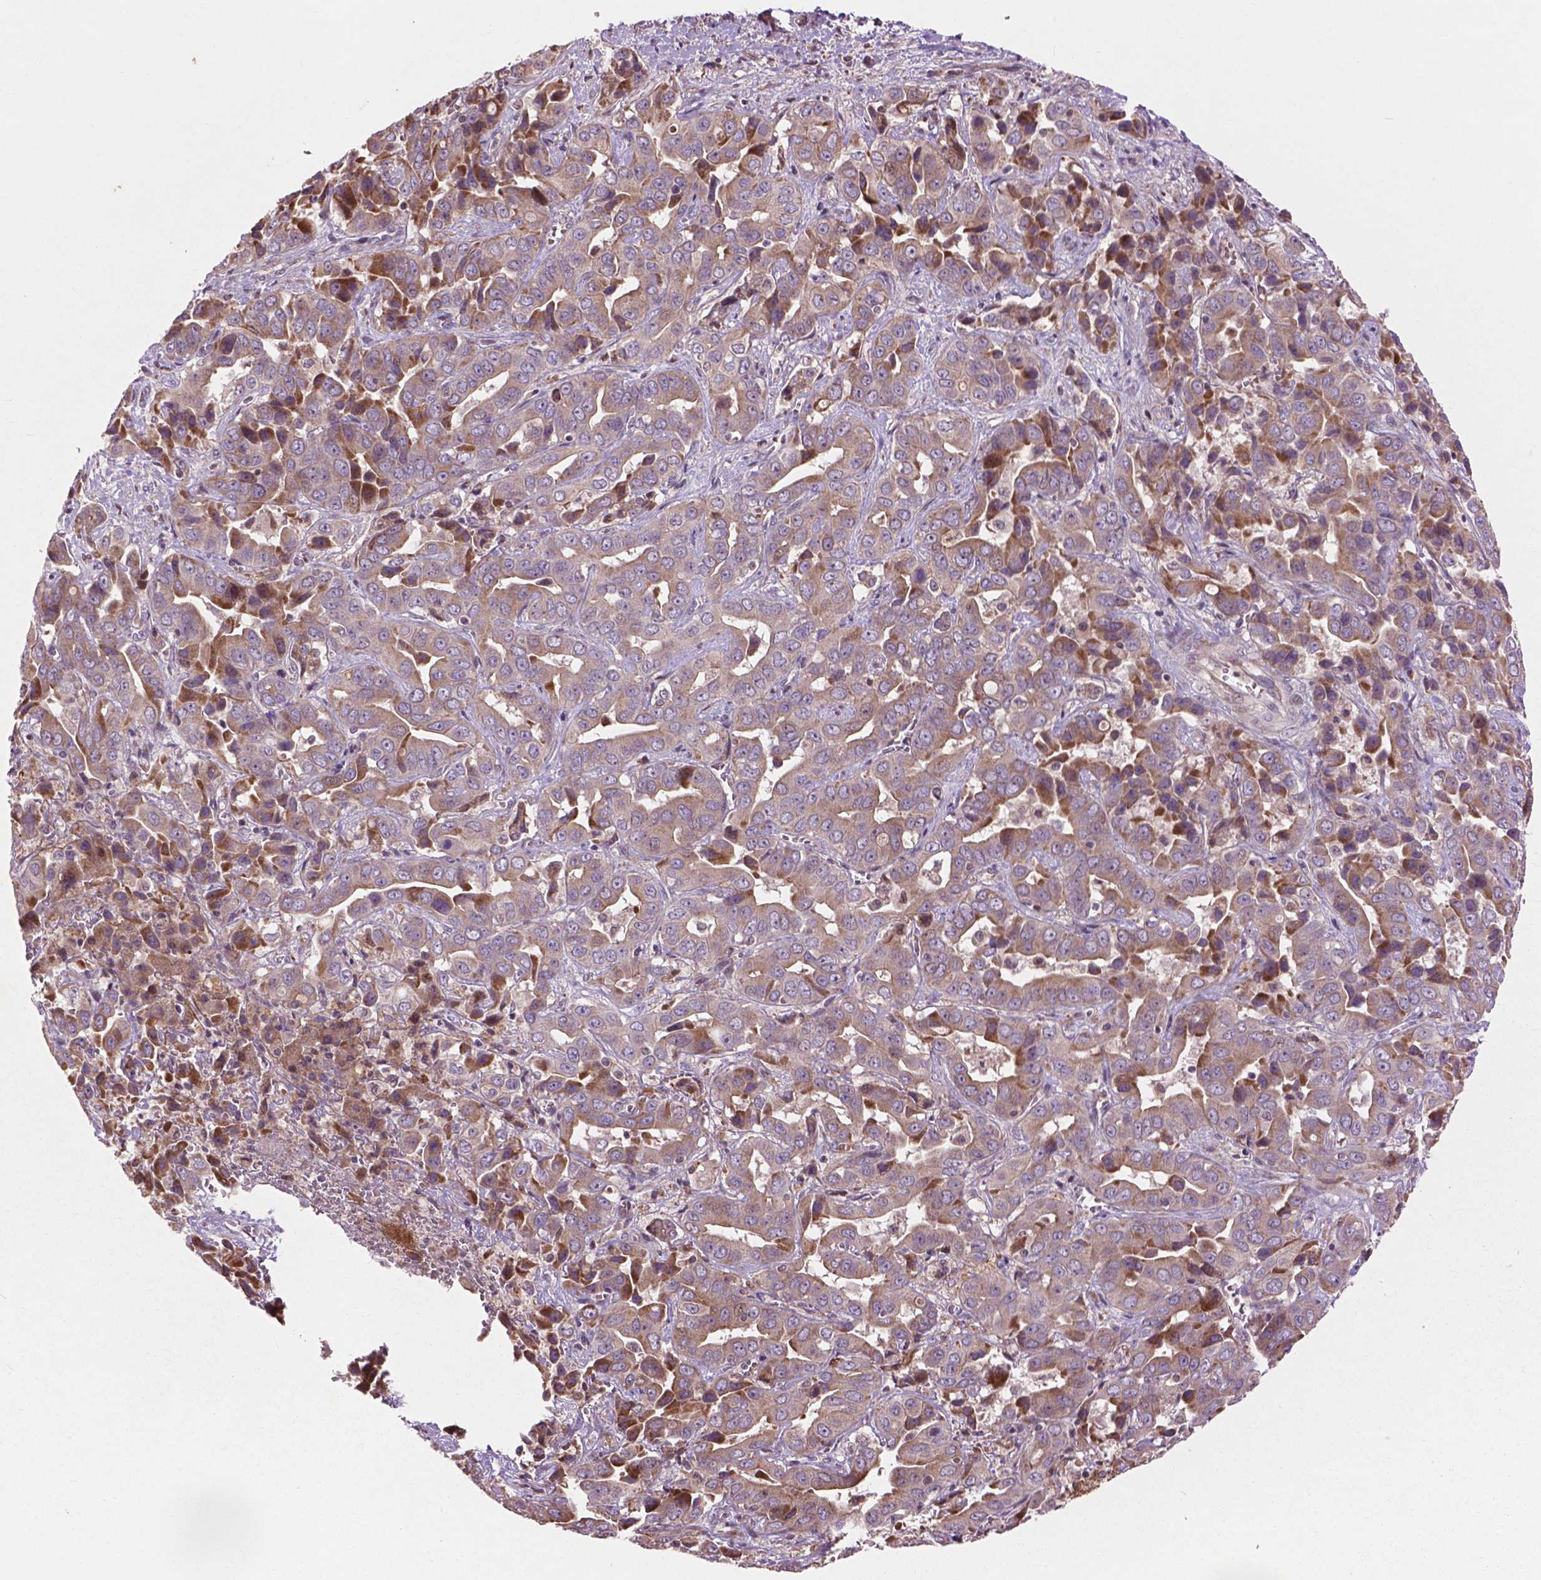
{"staining": {"intensity": "moderate", "quantity": ">75%", "location": "cytoplasmic/membranous"}, "tissue": "liver cancer", "cell_type": "Tumor cells", "image_type": "cancer", "snomed": [{"axis": "morphology", "description": "Cholangiocarcinoma"}, {"axis": "topography", "description": "Liver"}], "caption": "Cholangiocarcinoma (liver) was stained to show a protein in brown. There is medium levels of moderate cytoplasmic/membranous staining in about >75% of tumor cells.", "gene": "B3GALNT2", "patient": {"sex": "female", "age": 52}}